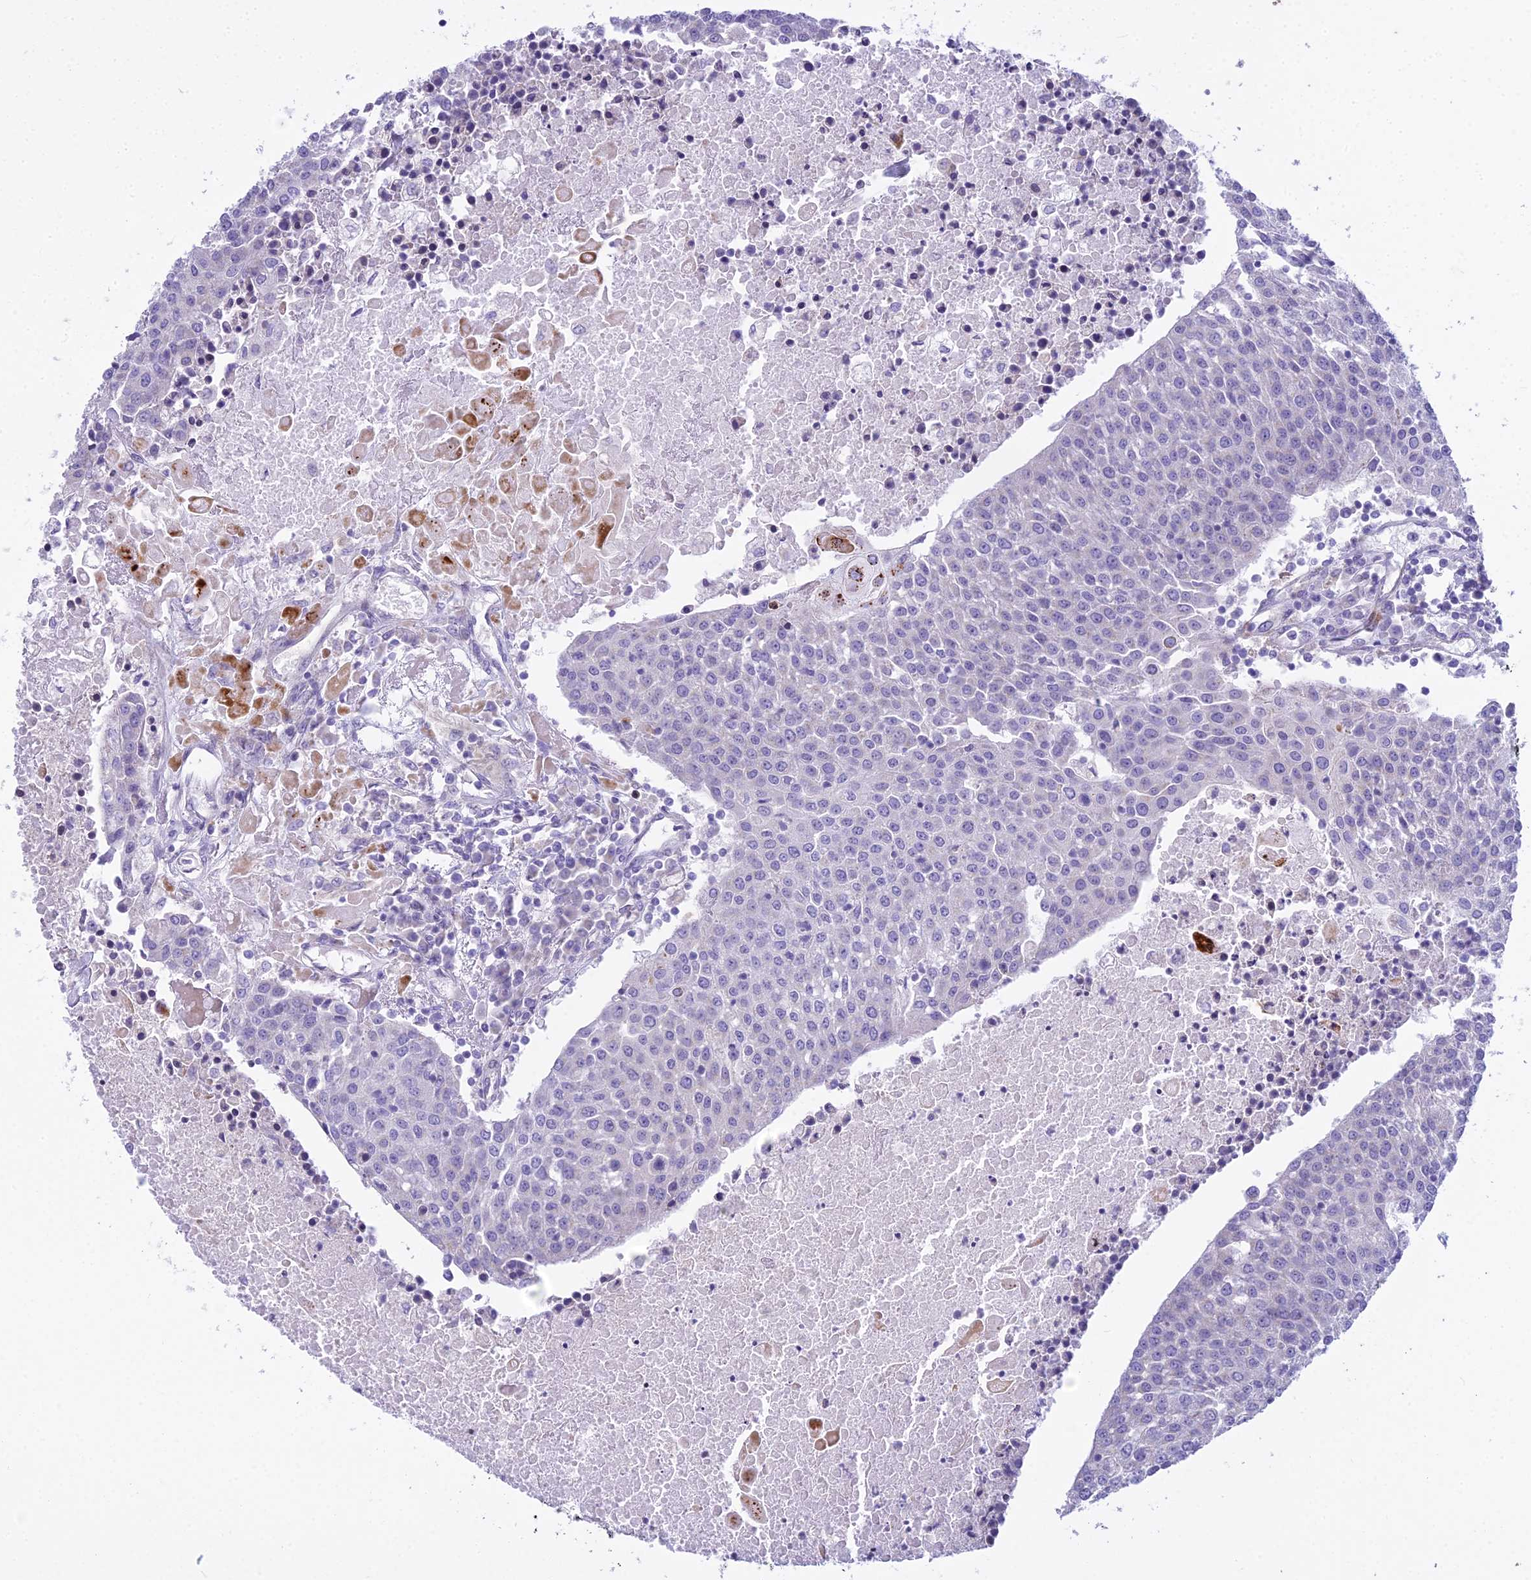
{"staining": {"intensity": "negative", "quantity": "none", "location": "none"}, "tissue": "urothelial cancer", "cell_type": "Tumor cells", "image_type": "cancer", "snomed": [{"axis": "morphology", "description": "Urothelial carcinoma, High grade"}, {"axis": "topography", "description": "Urinary bladder"}], "caption": "IHC of urothelial cancer shows no expression in tumor cells.", "gene": "PCDHB14", "patient": {"sex": "female", "age": 85}}